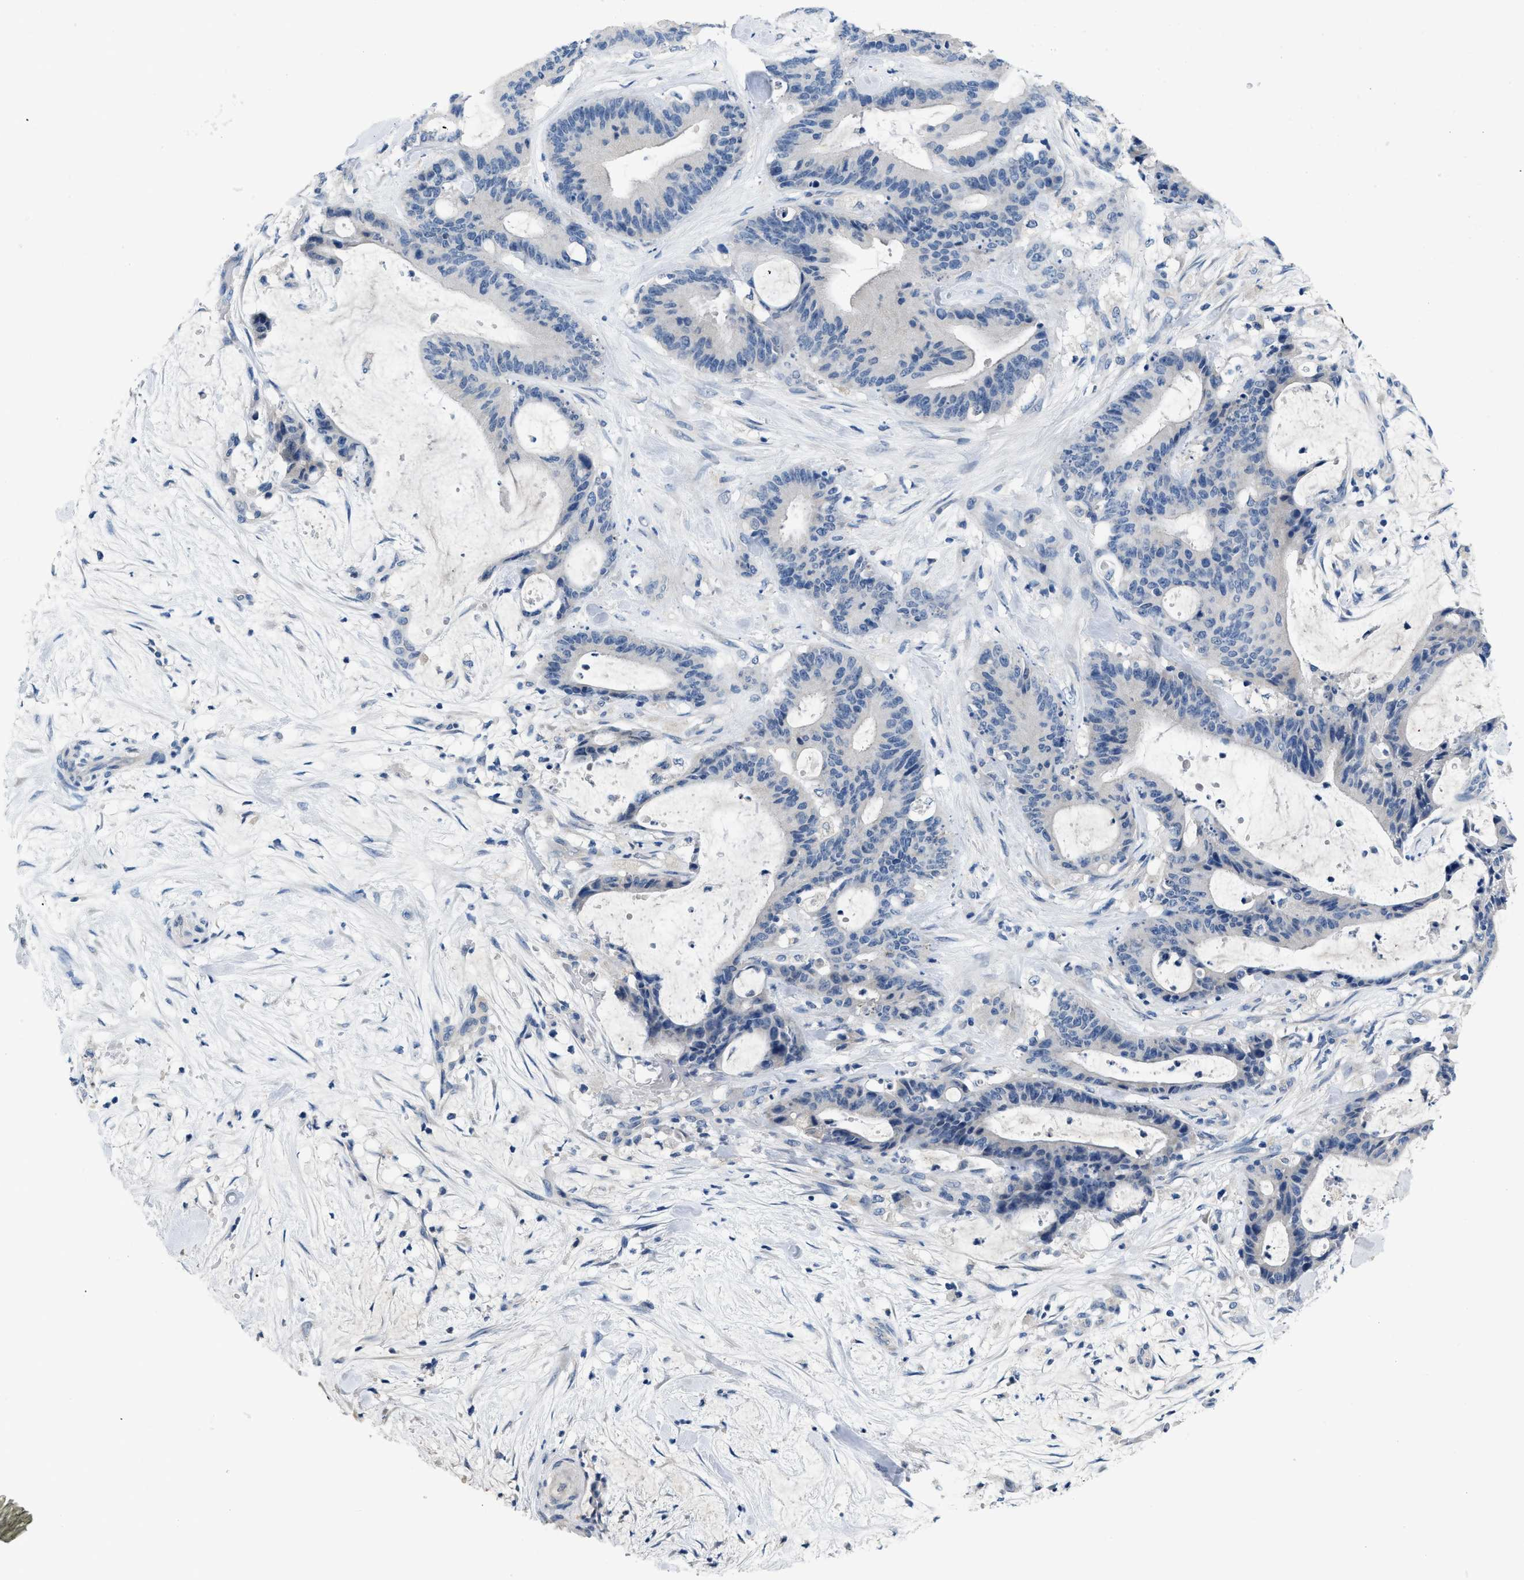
{"staining": {"intensity": "negative", "quantity": "none", "location": "none"}, "tissue": "liver cancer", "cell_type": "Tumor cells", "image_type": "cancer", "snomed": [{"axis": "morphology", "description": "Cholangiocarcinoma"}, {"axis": "topography", "description": "Liver"}], "caption": "Immunohistochemical staining of human liver cancer (cholangiocarcinoma) displays no significant staining in tumor cells.", "gene": "PYY", "patient": {"sex": "female", "age": 73}}